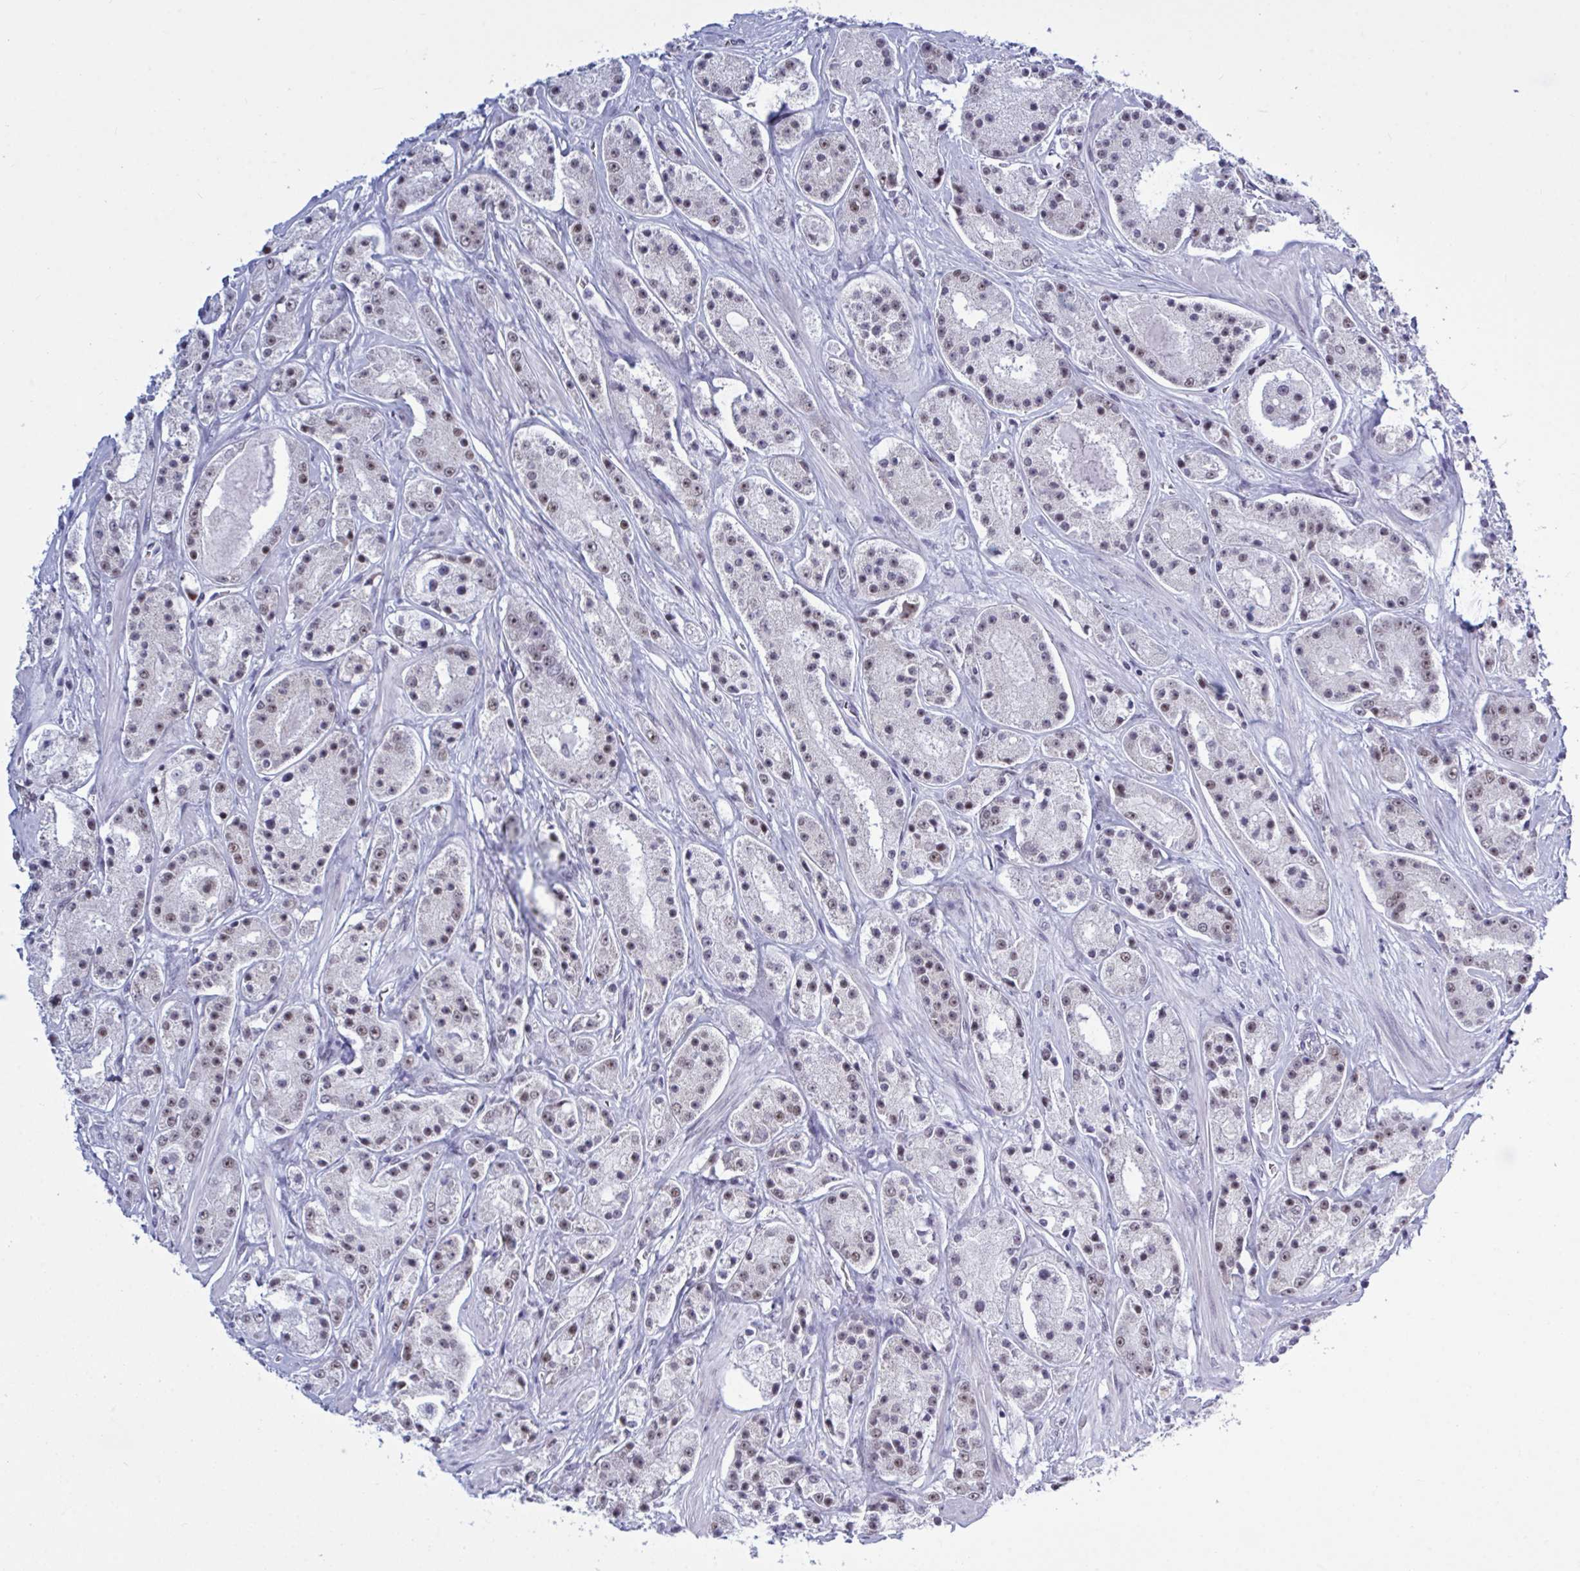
{"staining": {"intensity": "weak", "quantity": "25%-75%", "location": "nuclear"}, "tissue": "prostate cancer", "cell_type": "Tumor cells", "image_type": "cancer", "snomed": [{"axis": "morphology", "description": "Adenocarcinoma, High grade"}, {"axis": "topography", "description": "Prostate"}], "caption": "Prostate cancer (adenocarcinoma (high-grade)) was stained to show a protein in brown. There is low levels of weak nuclear staining in approximately 25%-75% of tumor cells.", "gene": "PPP1R10", "patient": {"sex": "male", "age": 67}}